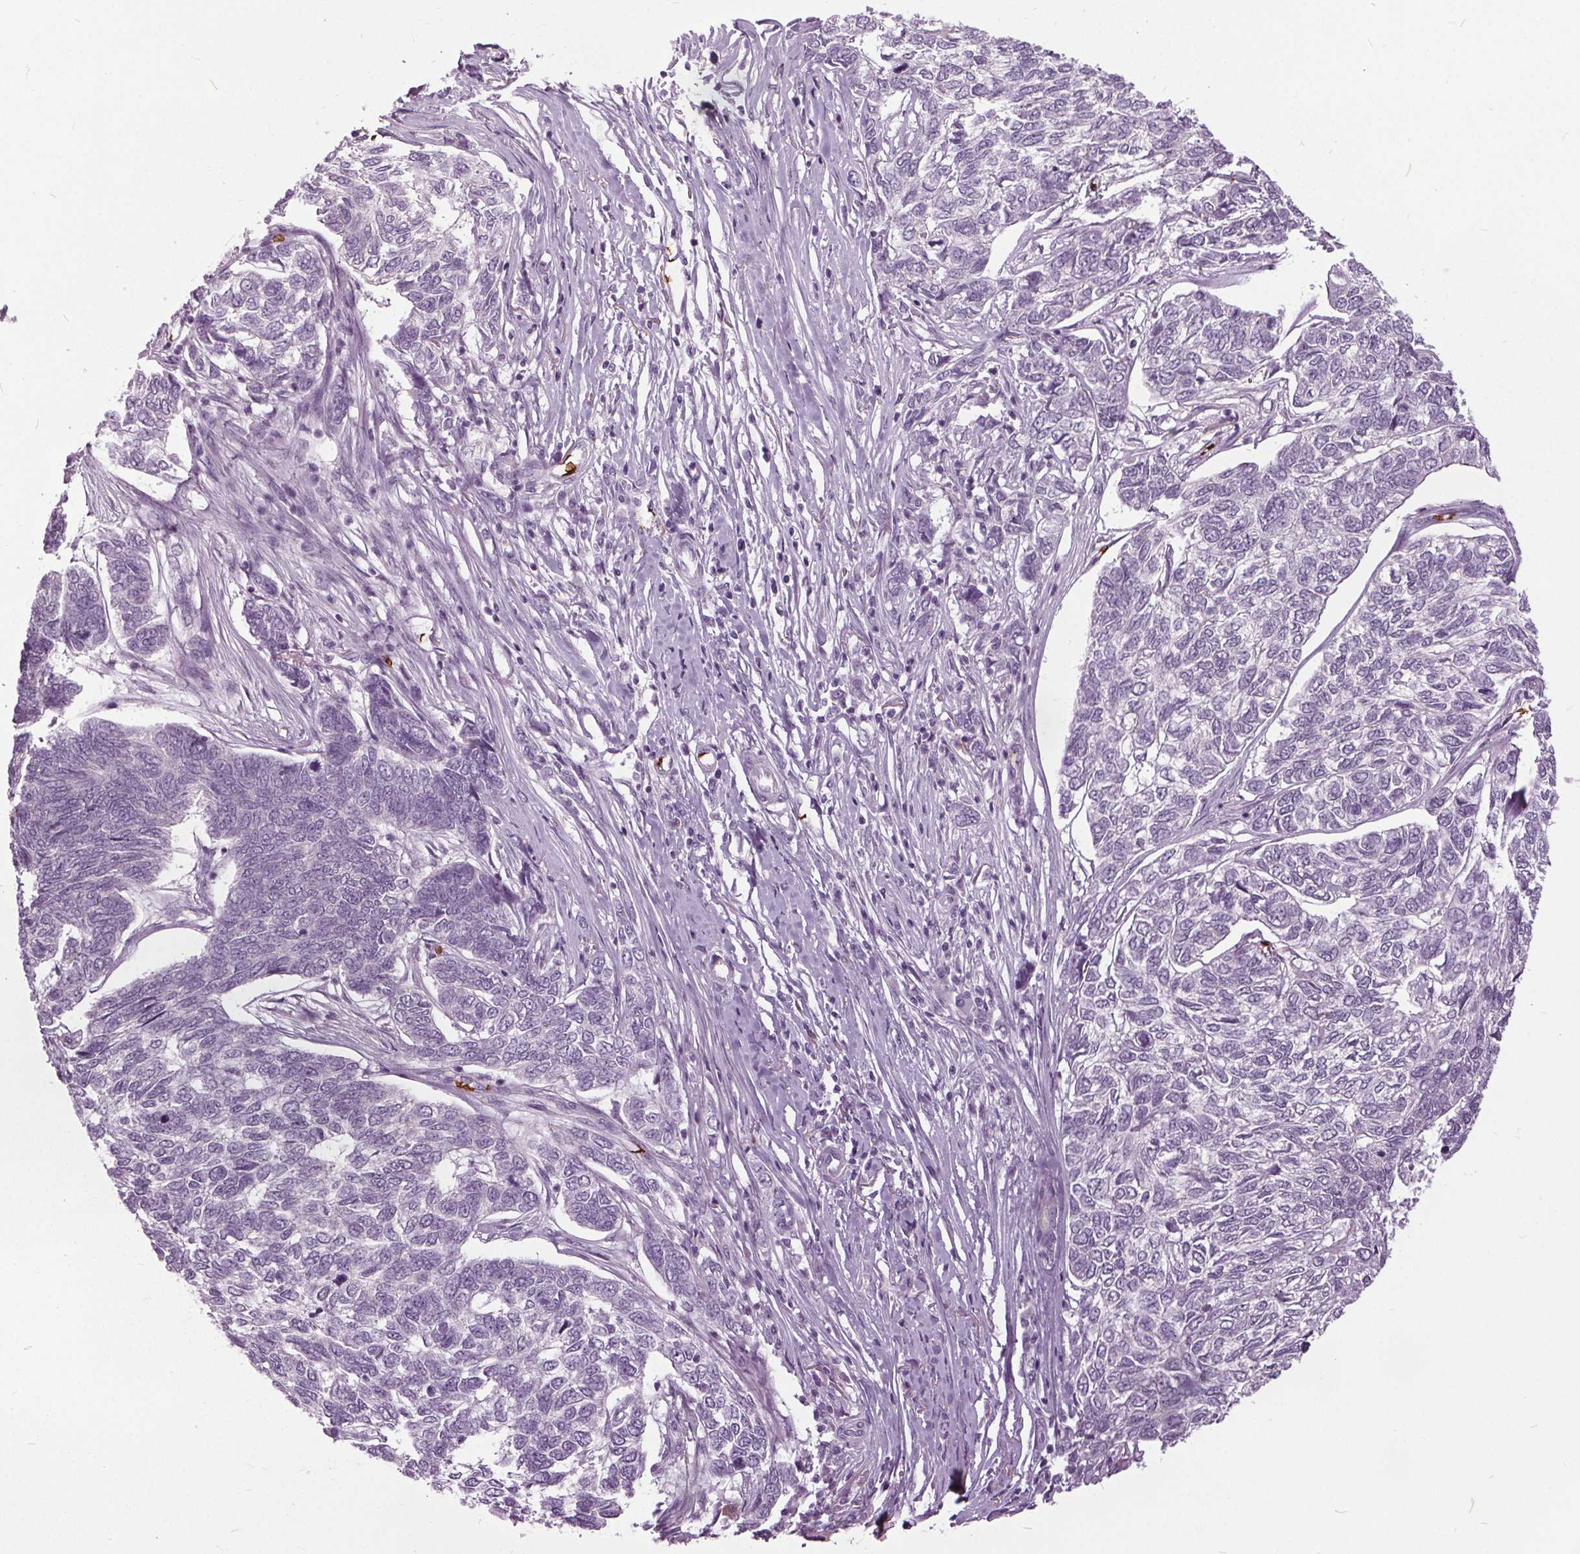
{"staining": {"intensity": "negative", "quantity": "none", "location": "none"}, "tissue": "skin cancer", "cell_type": "Tumor cells", "image_type": "cancer", "snomed": [{"axis": "morphology", "description": "Basal cell carcinoma"}, {"axis": "topography", "description": "Skin"}], "caption": "DAB (3,3'-diaminobenzidine) immunohistochemical staining of skin cancer demonstrates no significant staining in tumor cells.", "gene": "SLC4A1", "patient": {"sex": "female", "age": 65}}